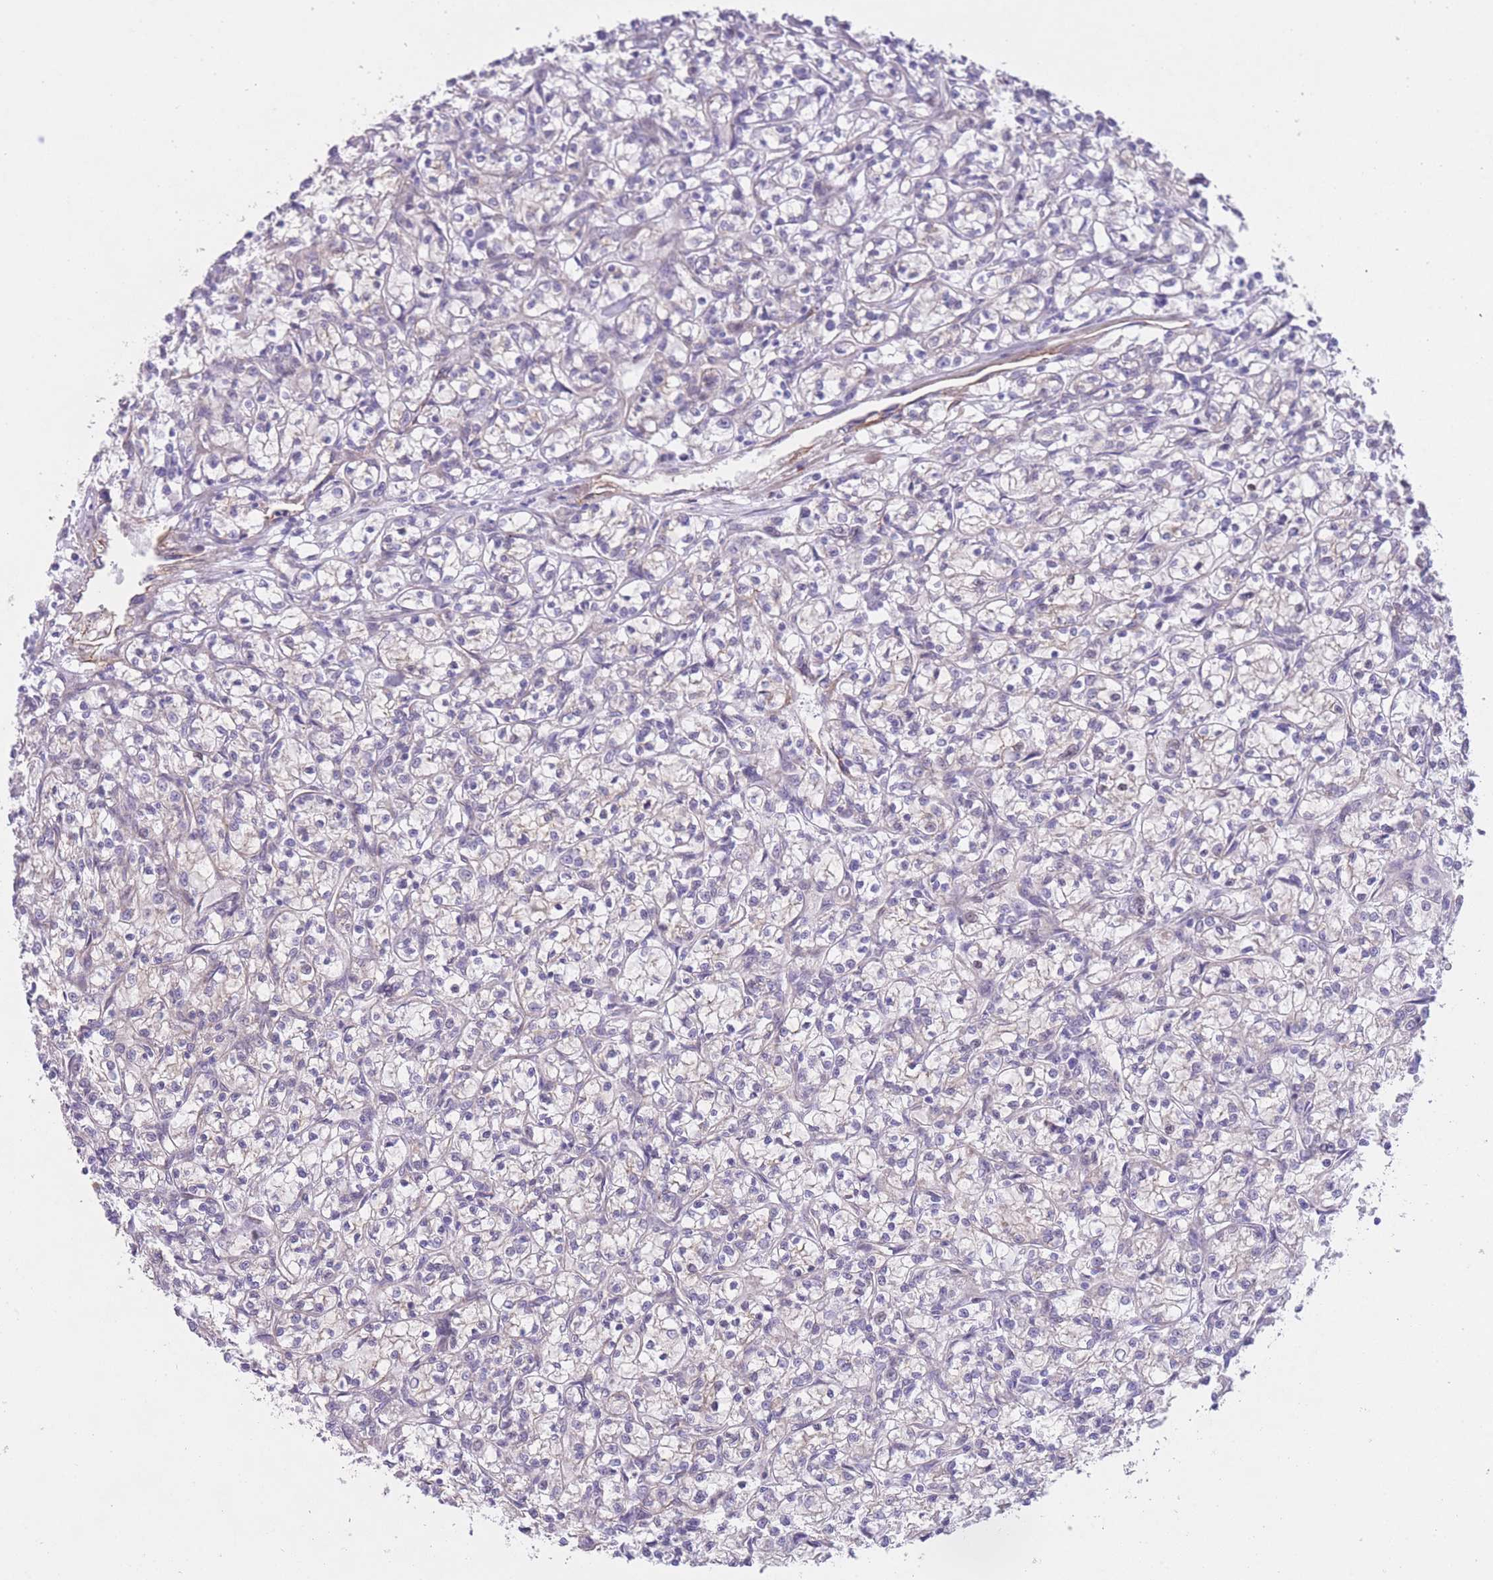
{"staining": {"intensity": "negative", "quantity": "none", "location": "none"}, "tissue": "renal cancer", "cell_type": "Tumor cells", "image_type": "cancer", "snomed": [{"axis": "morphology", "description": "Adenocarcinoma, NOS"}, {"axis": "topography", "description": "Kidney"}], "caption": "This is an IHC photomicrograph of human renal adenocarcinoma. There is no expression in tumor cells.", "gene": "QTRT1", "patient": {"sex": "female", "age": 59}}